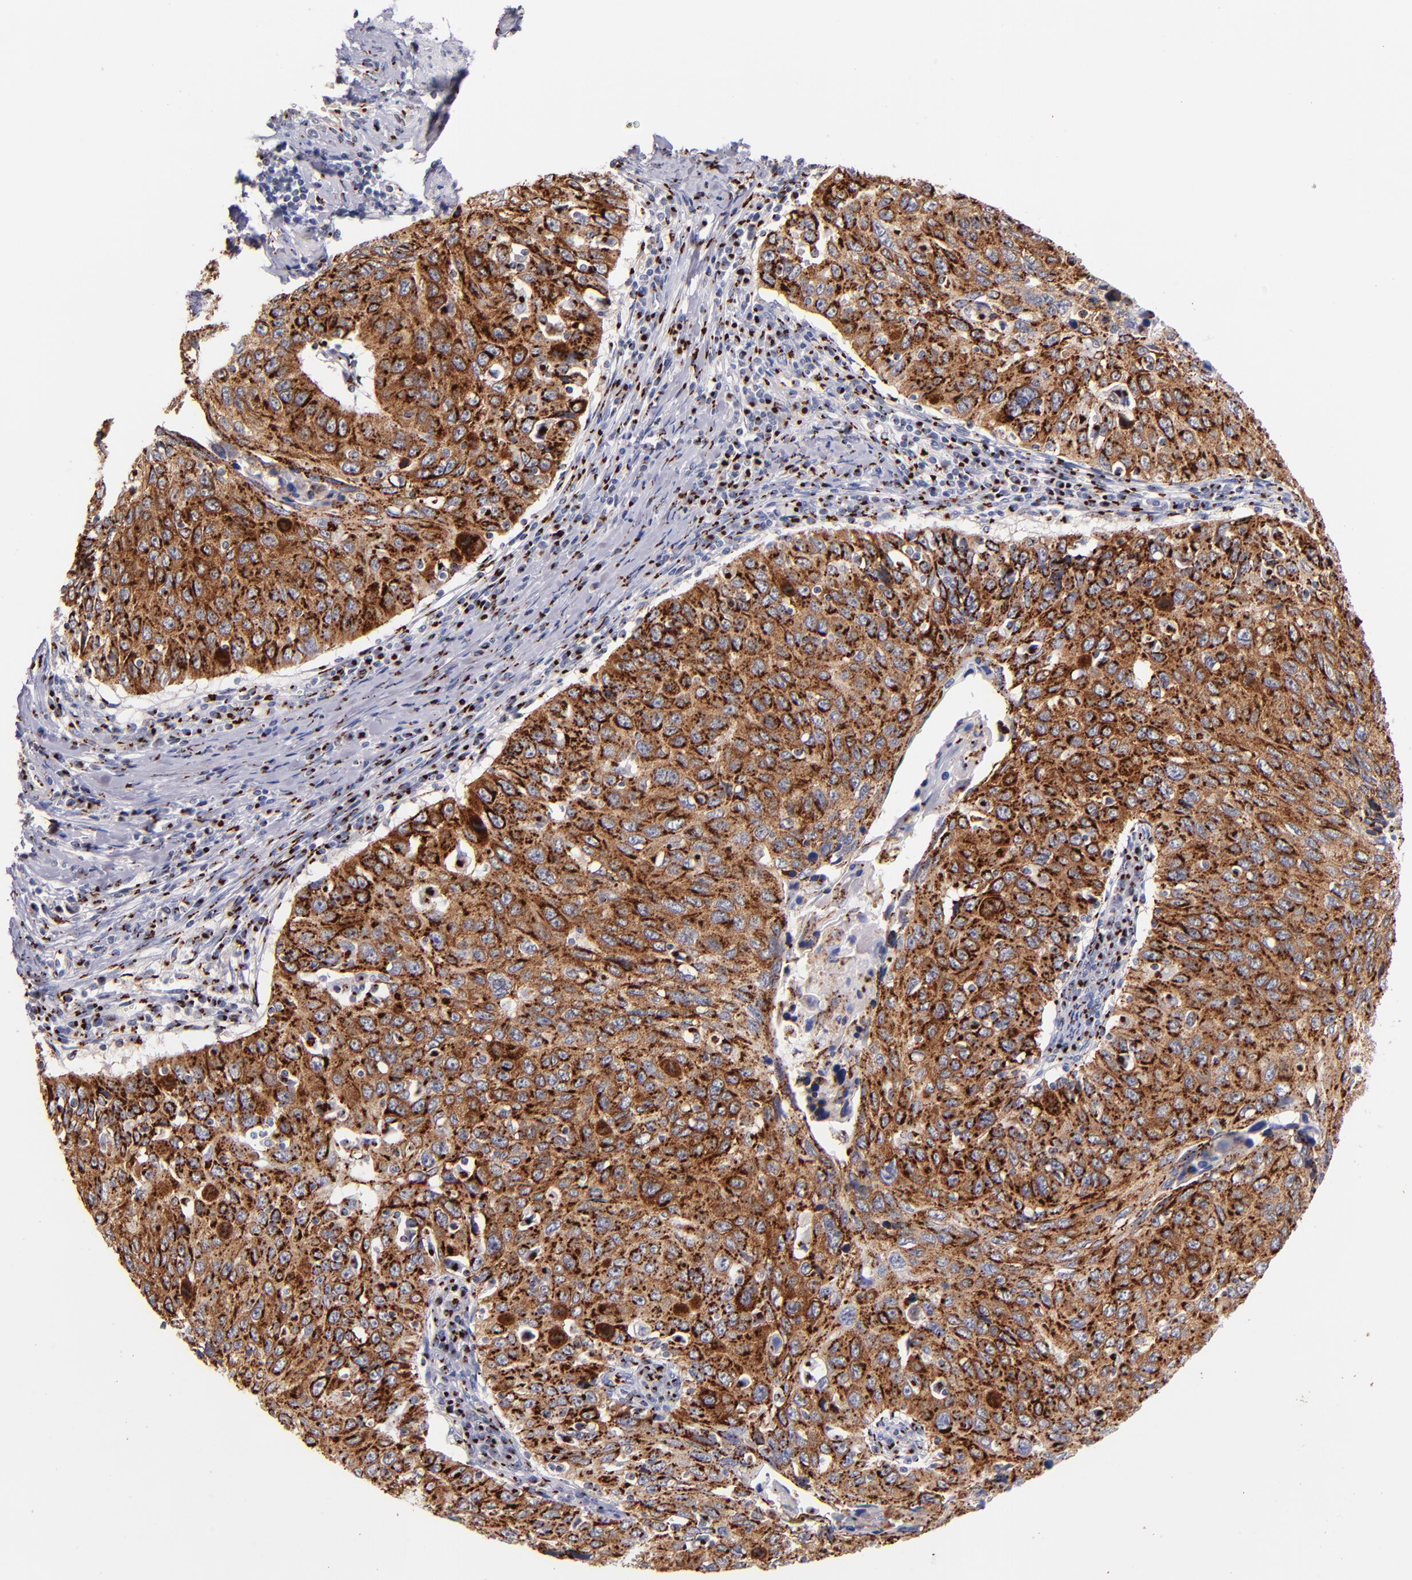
{"staining": {"intensity": "strong", "quantity": ">75%", "location": "cytoplasmic/membranous"}, "tissue": "cervical cancer", "cell_type": "Tumor cells", "image_type": "cancer", "snomed": [{"axis": "morphology", "description": "Squamous cell carcinoma, NOS"}, {"axis": "topography", "description": "Cervix"}], "caption": "Cervical squamous cell carcinoma was stained to show a protein in brown. There is high levels of strong cytoplasmic/membranous expression in approximately >75% of tumor cells.", "gene": "GOLIM4", "patient": {"sex": "female", "age": 53}}